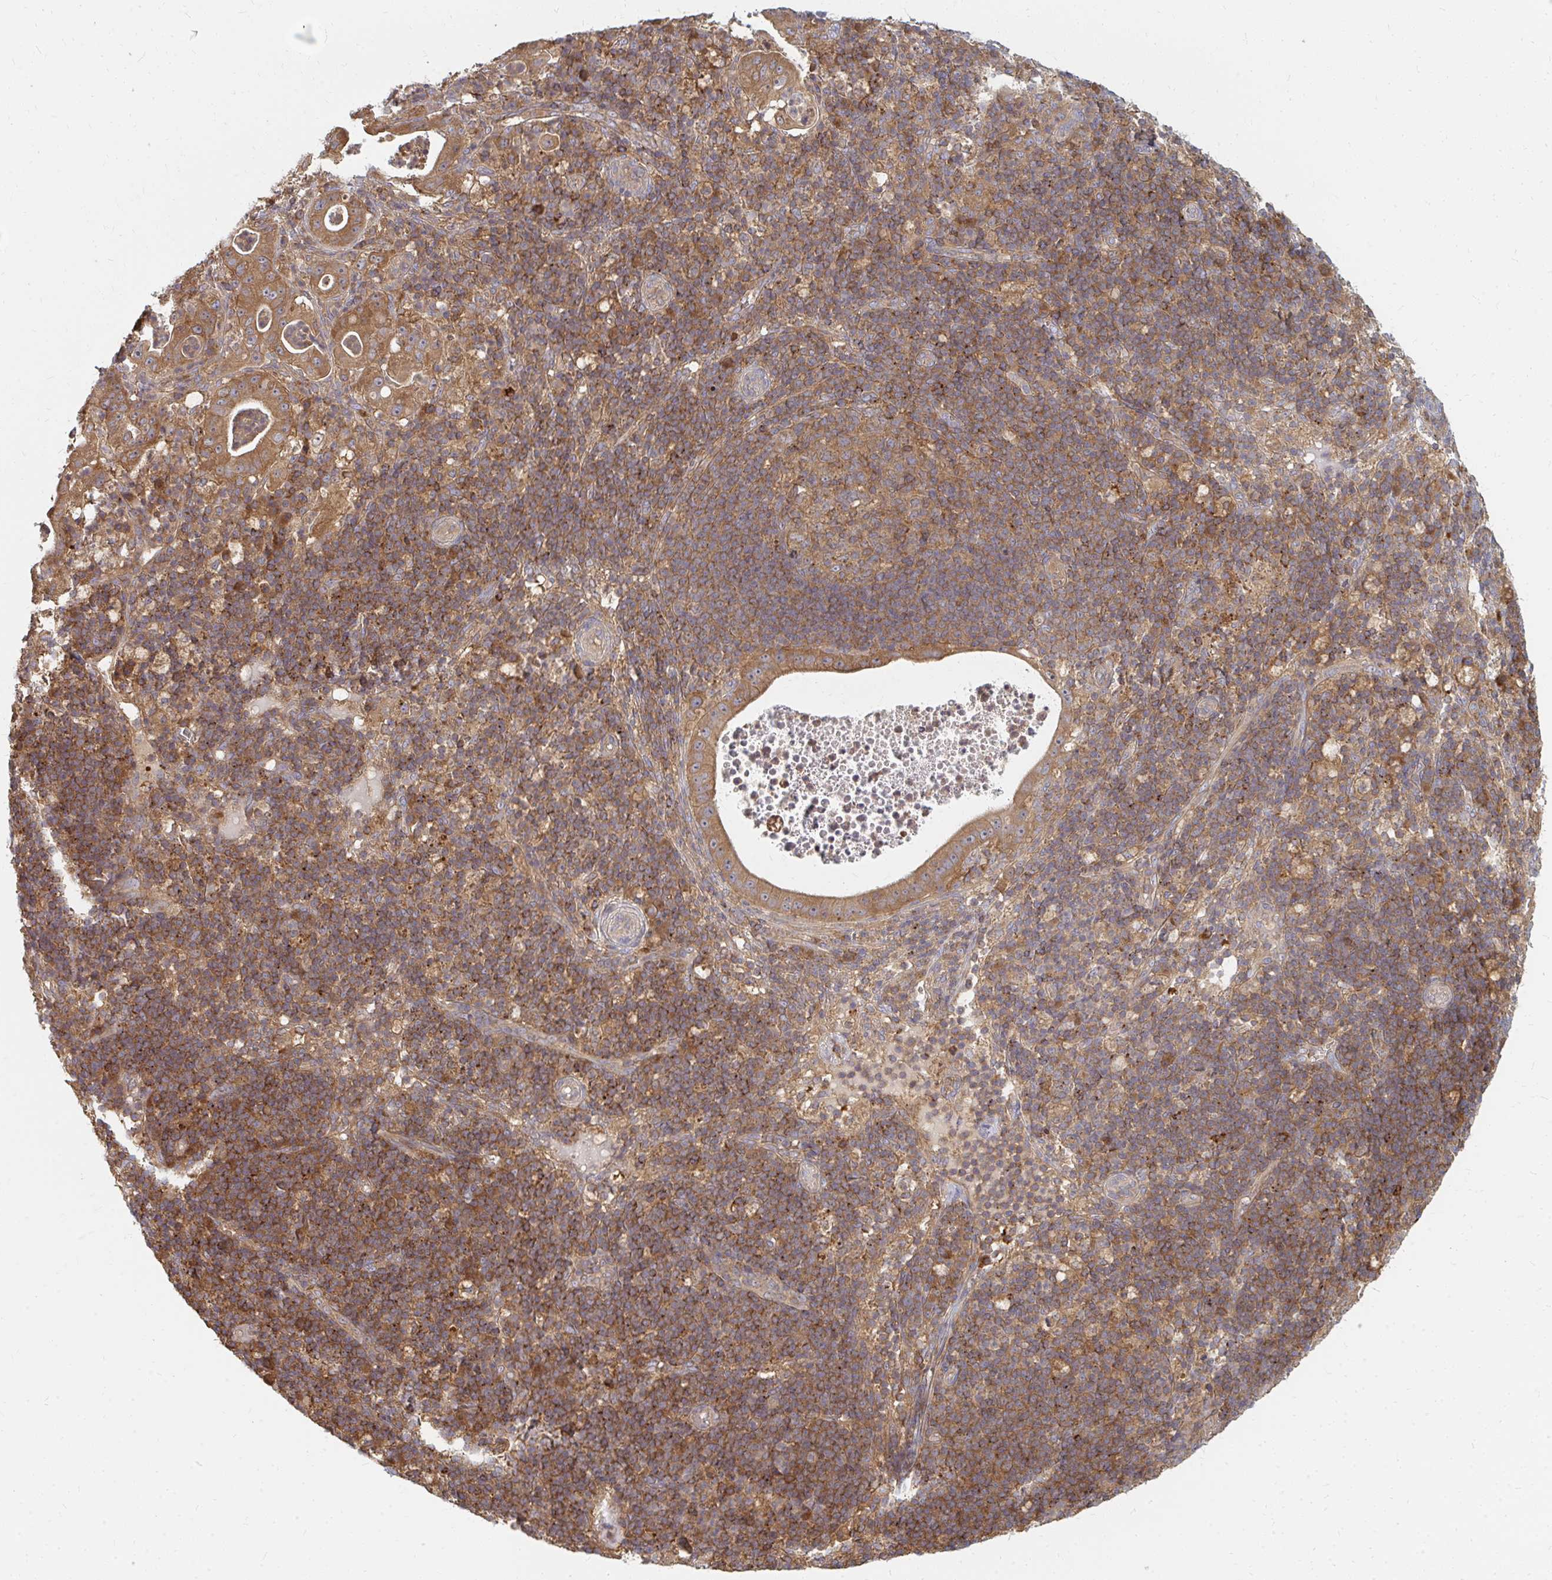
{"staining": {"intensity": "moderate", "quantity": ">75%", "location": "cytoplasmic/membranous"}, "tissue": "pancreatic cancer", "cell_type": "Tumor cells", "image_type": "cancer", "snomed": [{"axis": "morphology", "description": "Adenocarcinoma, NOS"}, {"axis": "topography", "description": "Pancreas"}], "caption": "A medium amount of moderate cytoplasmic/membranous positivity is appreciated in approximately >75% of tumor cells in pancreatic adenocarcinoma tissue.", "gene": "ZNF285", "patient": {"sex": "male", "age": 71}}